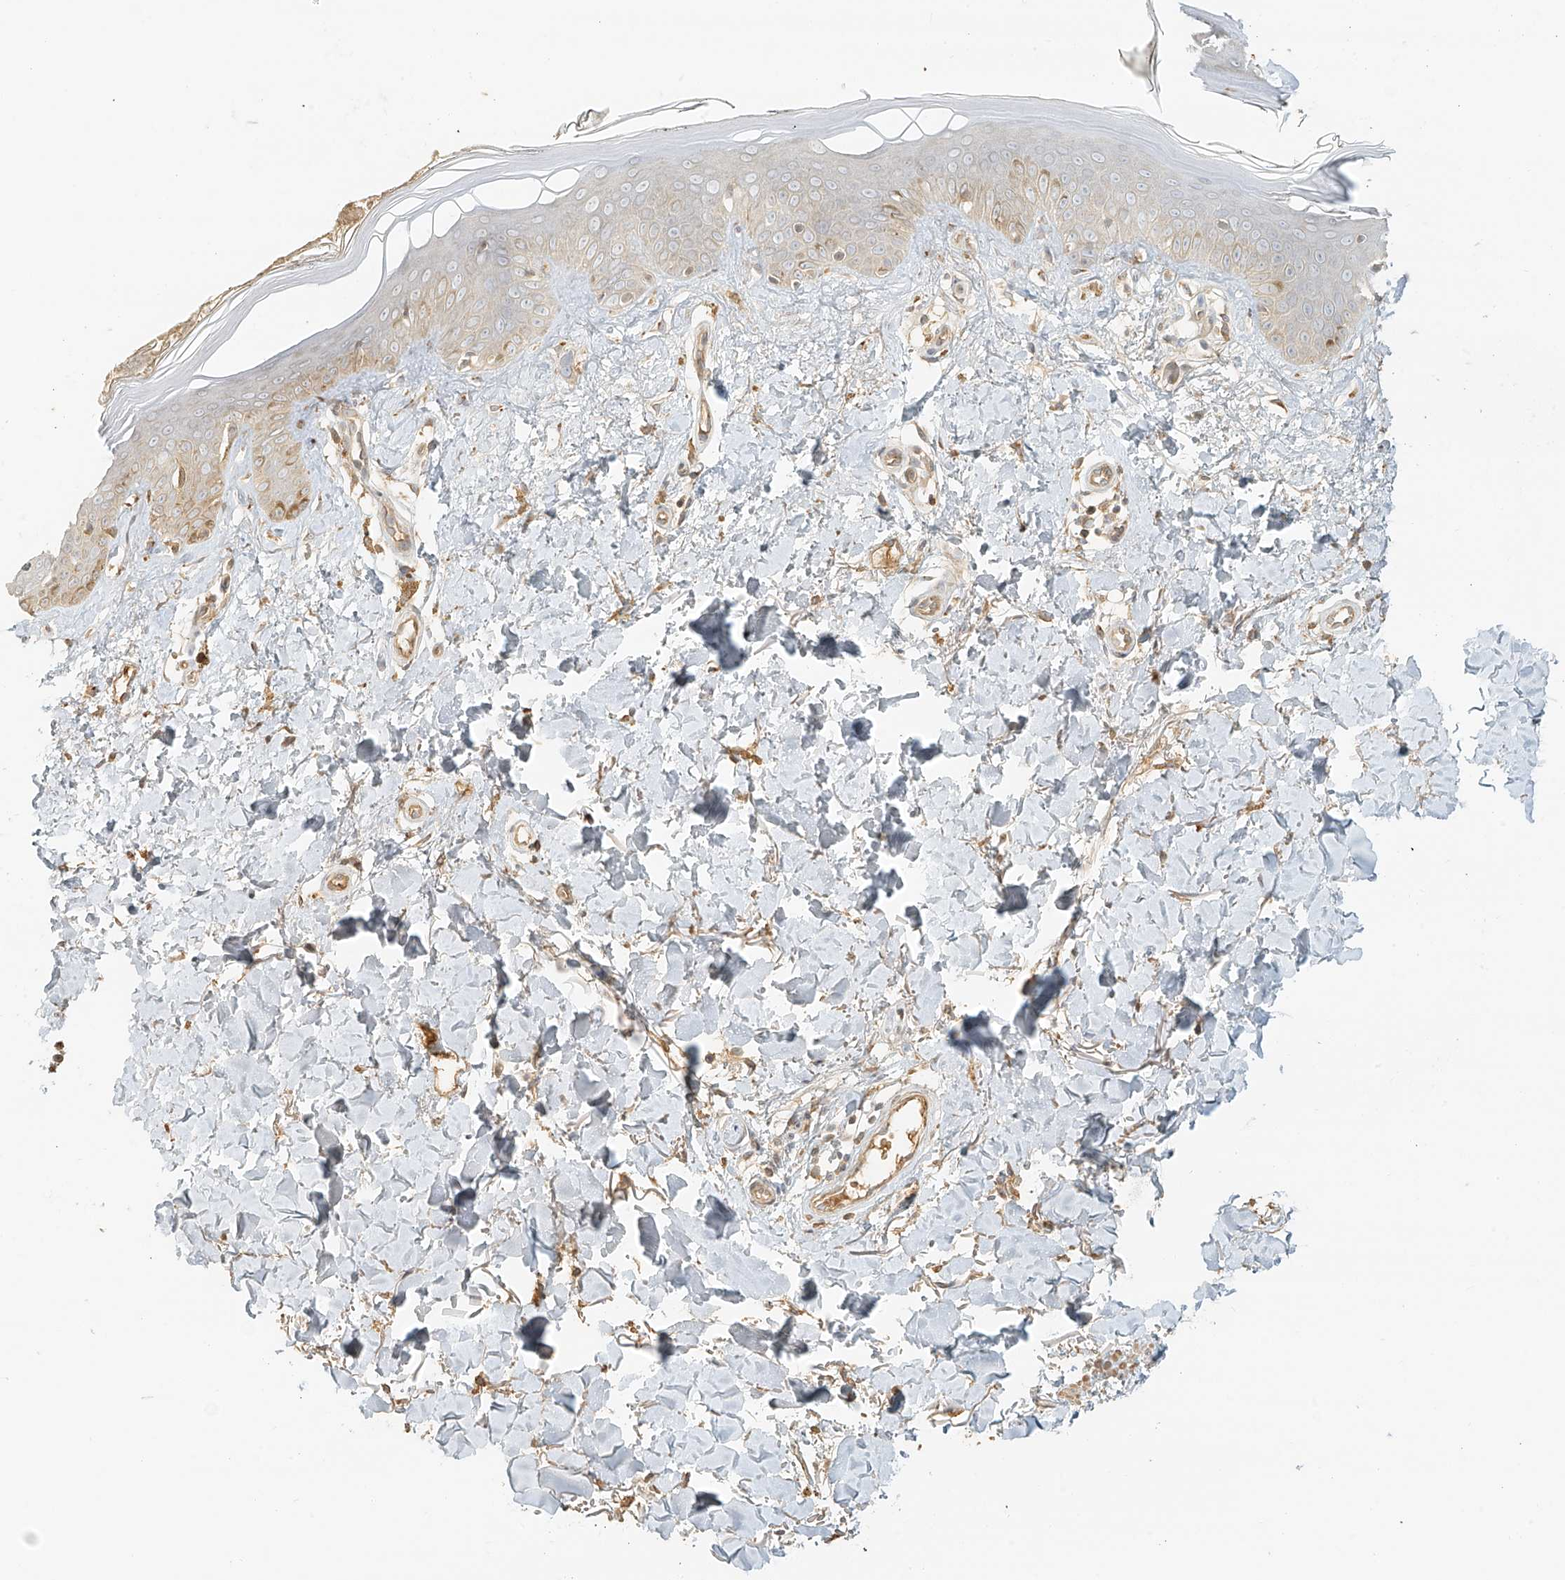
{"staining": {"intensity": "moderate", "quantity": ">75%", "location": "cytoplasmic/membranous"}, "tissue": "skin", "cell_type": "Fibroblasts", "image_type": "normal", "snomed": [{"axis": "morphology", "description": "Normal tissue, NOS"}, {"axis": "topography", "description": "Skin"}], "caption": "A brown stain labels moderate cytoplasmic/membranous positivity of a protein in fibroblasts of unremarkable human skin.", "gene": "UPK1B", "patient": {"sex": "female", "age": 64}}